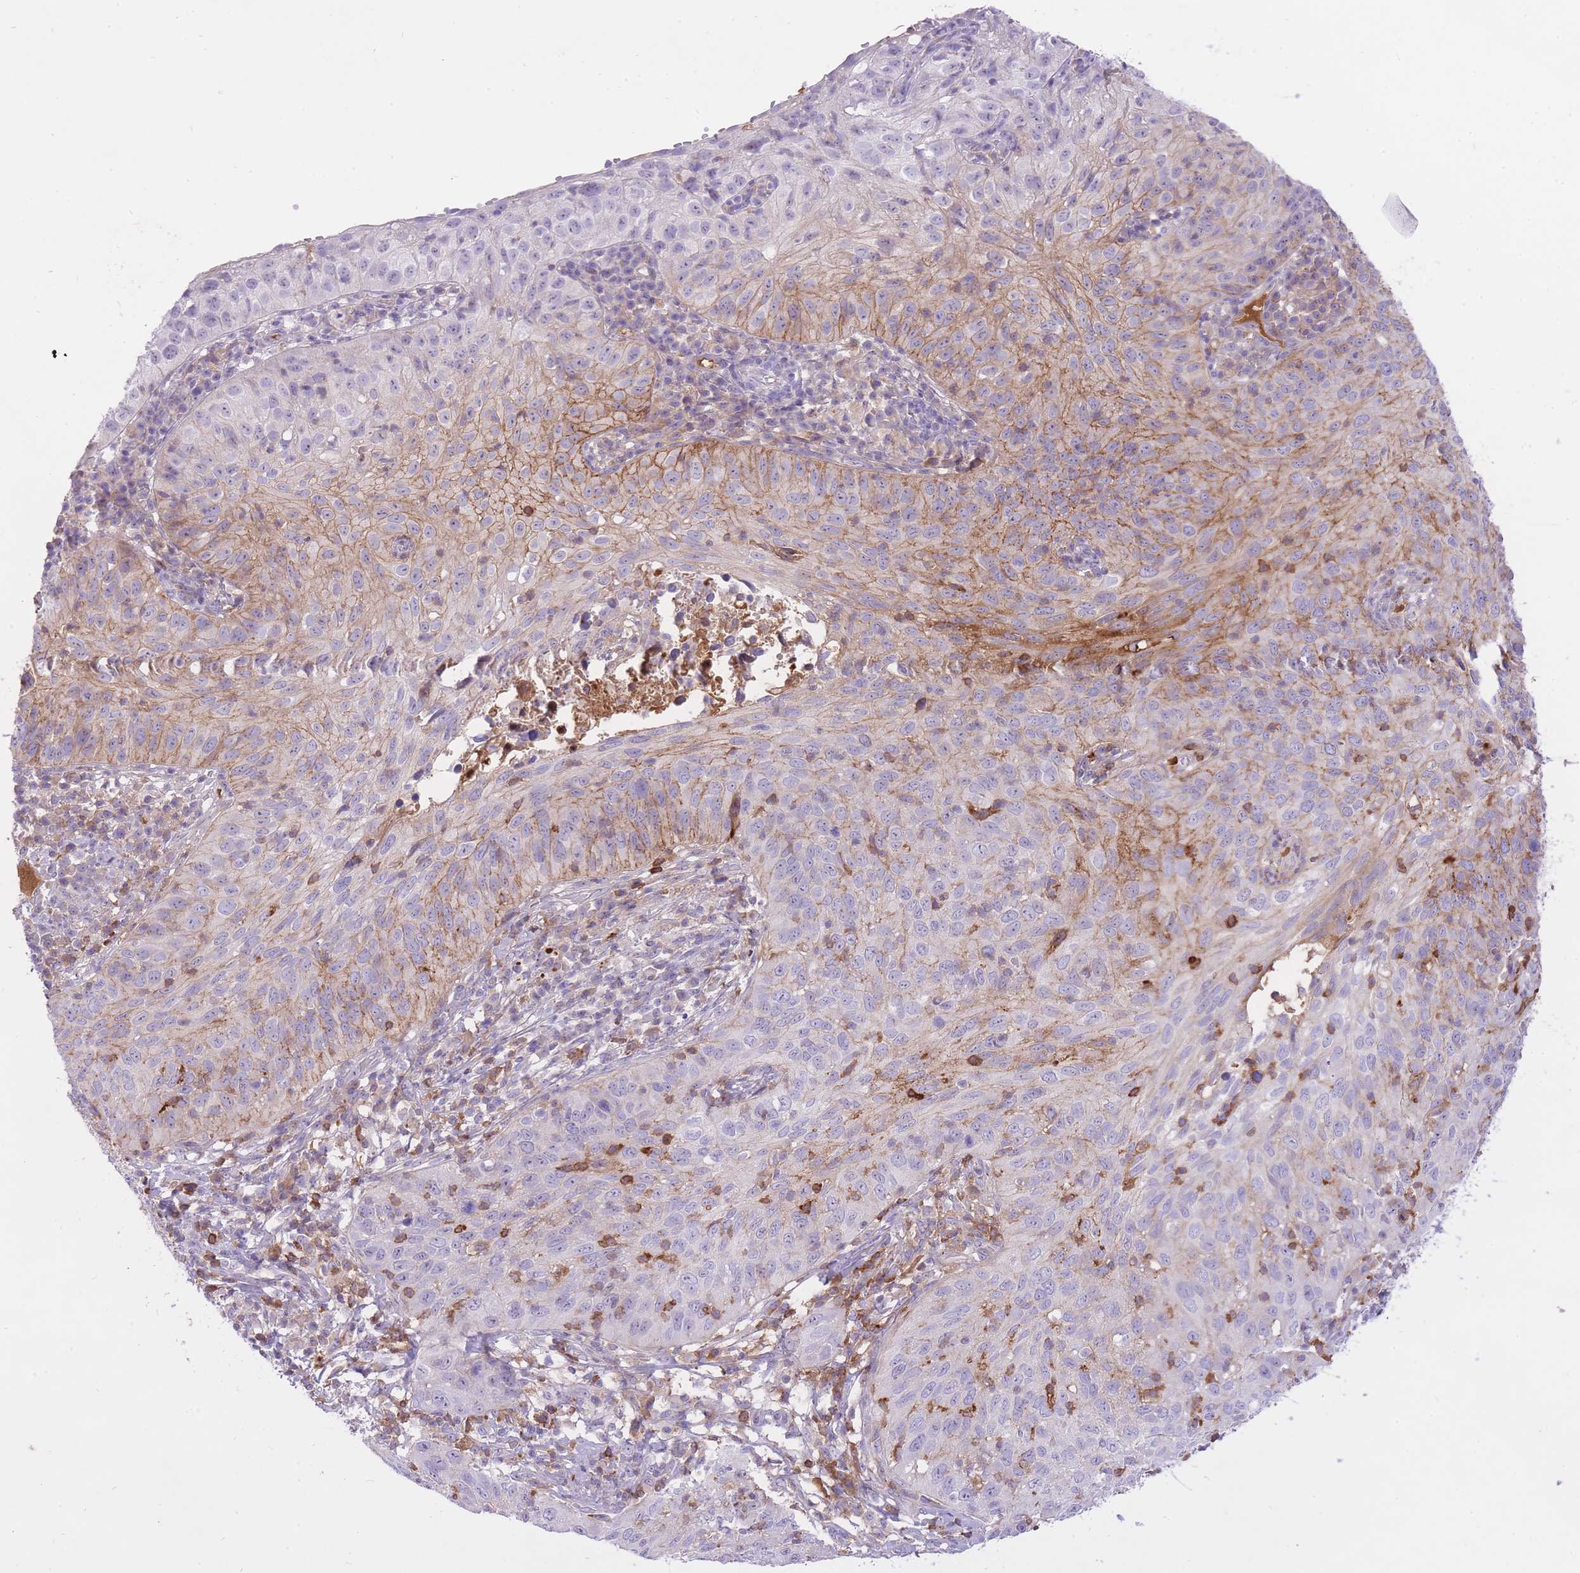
{"staining": {"intensity": "moderate", "quantity": "<25%", "location": "cytoplasmic/membranous"}, "tissue": "cervical cancer", "cell_type": "Tumor cells", "image_type": "cancer", "snomed": [{"axis": "morphology", "description": "Squamous cell carcinoma, NOS"}, {"axis": "topography", "description": "Cervix"}], "caption": "Immunohistochemical staining of cervical cancer reveals moderate cytoplasmic/membranous protein positivity in about <25% of tumor cells.", "gene": "HRG", "patient": {"sex": "female", "age": 30}}